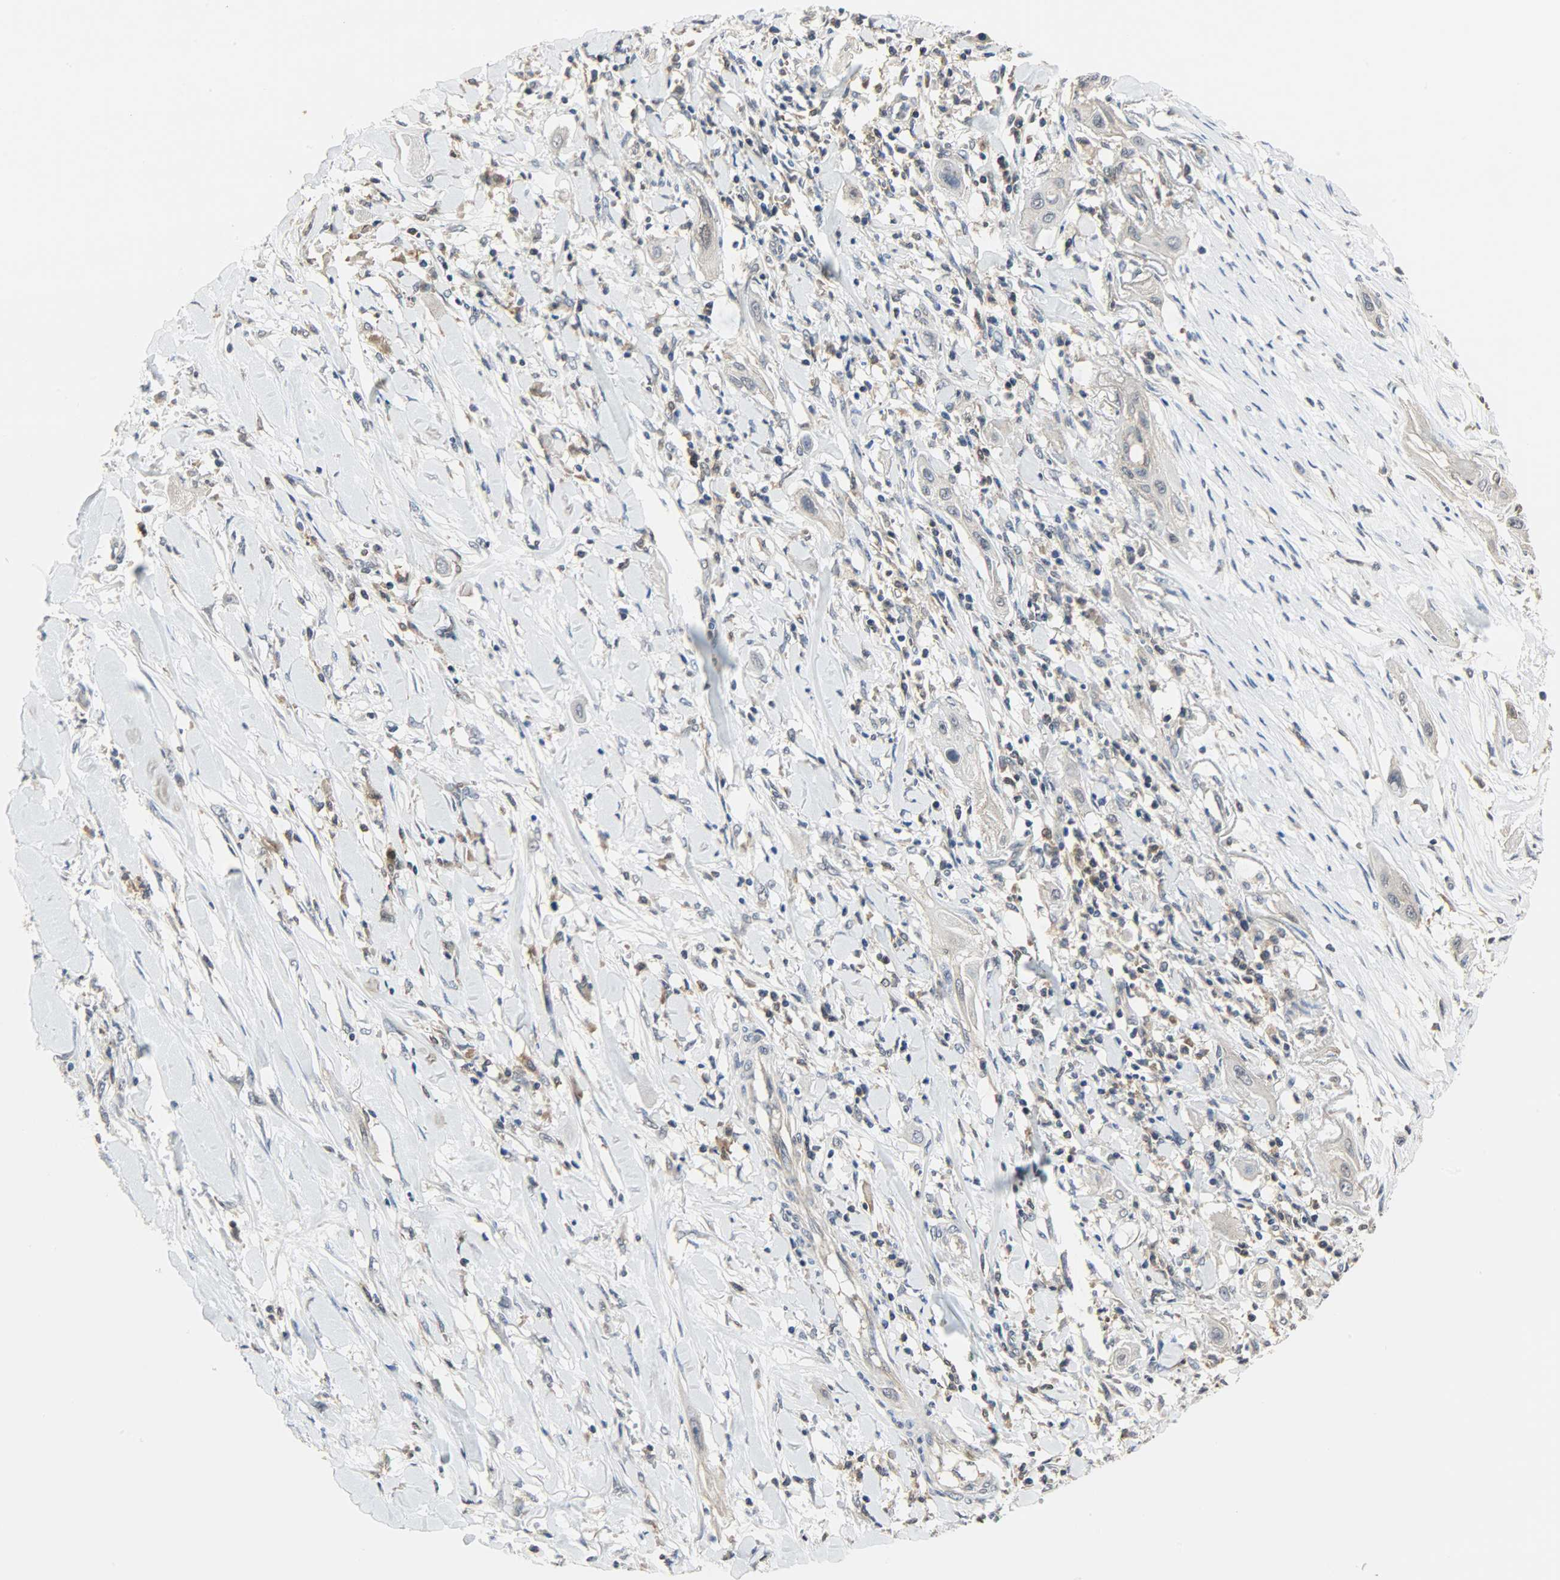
{"staining": {"intensity": "moderate", "quantity": "25%-75%", "location": "cytoplasmic/membranous"}, "tissue": "lung cancer", "cell_type": "Tumor cells", "image_type": "cancer", "snomed": [{"axis": "morphology", "description": "Squamous cell carcinoma, NOS"}, {"axis": "topography", "description": "Lung"}], "caption": "Immunohistochemistry histopathology image of neoplastic tissue: human lung squamous cell carcinoma stained using IHC shows medium levels of moderate protein expression localized specifically in the cytoplasmic/membranous of tumor cells, appearing as a cytoplasmic/membranous brown color.", "gene": "TRIM21", "patient": {"sex": "female", "age": 47}}